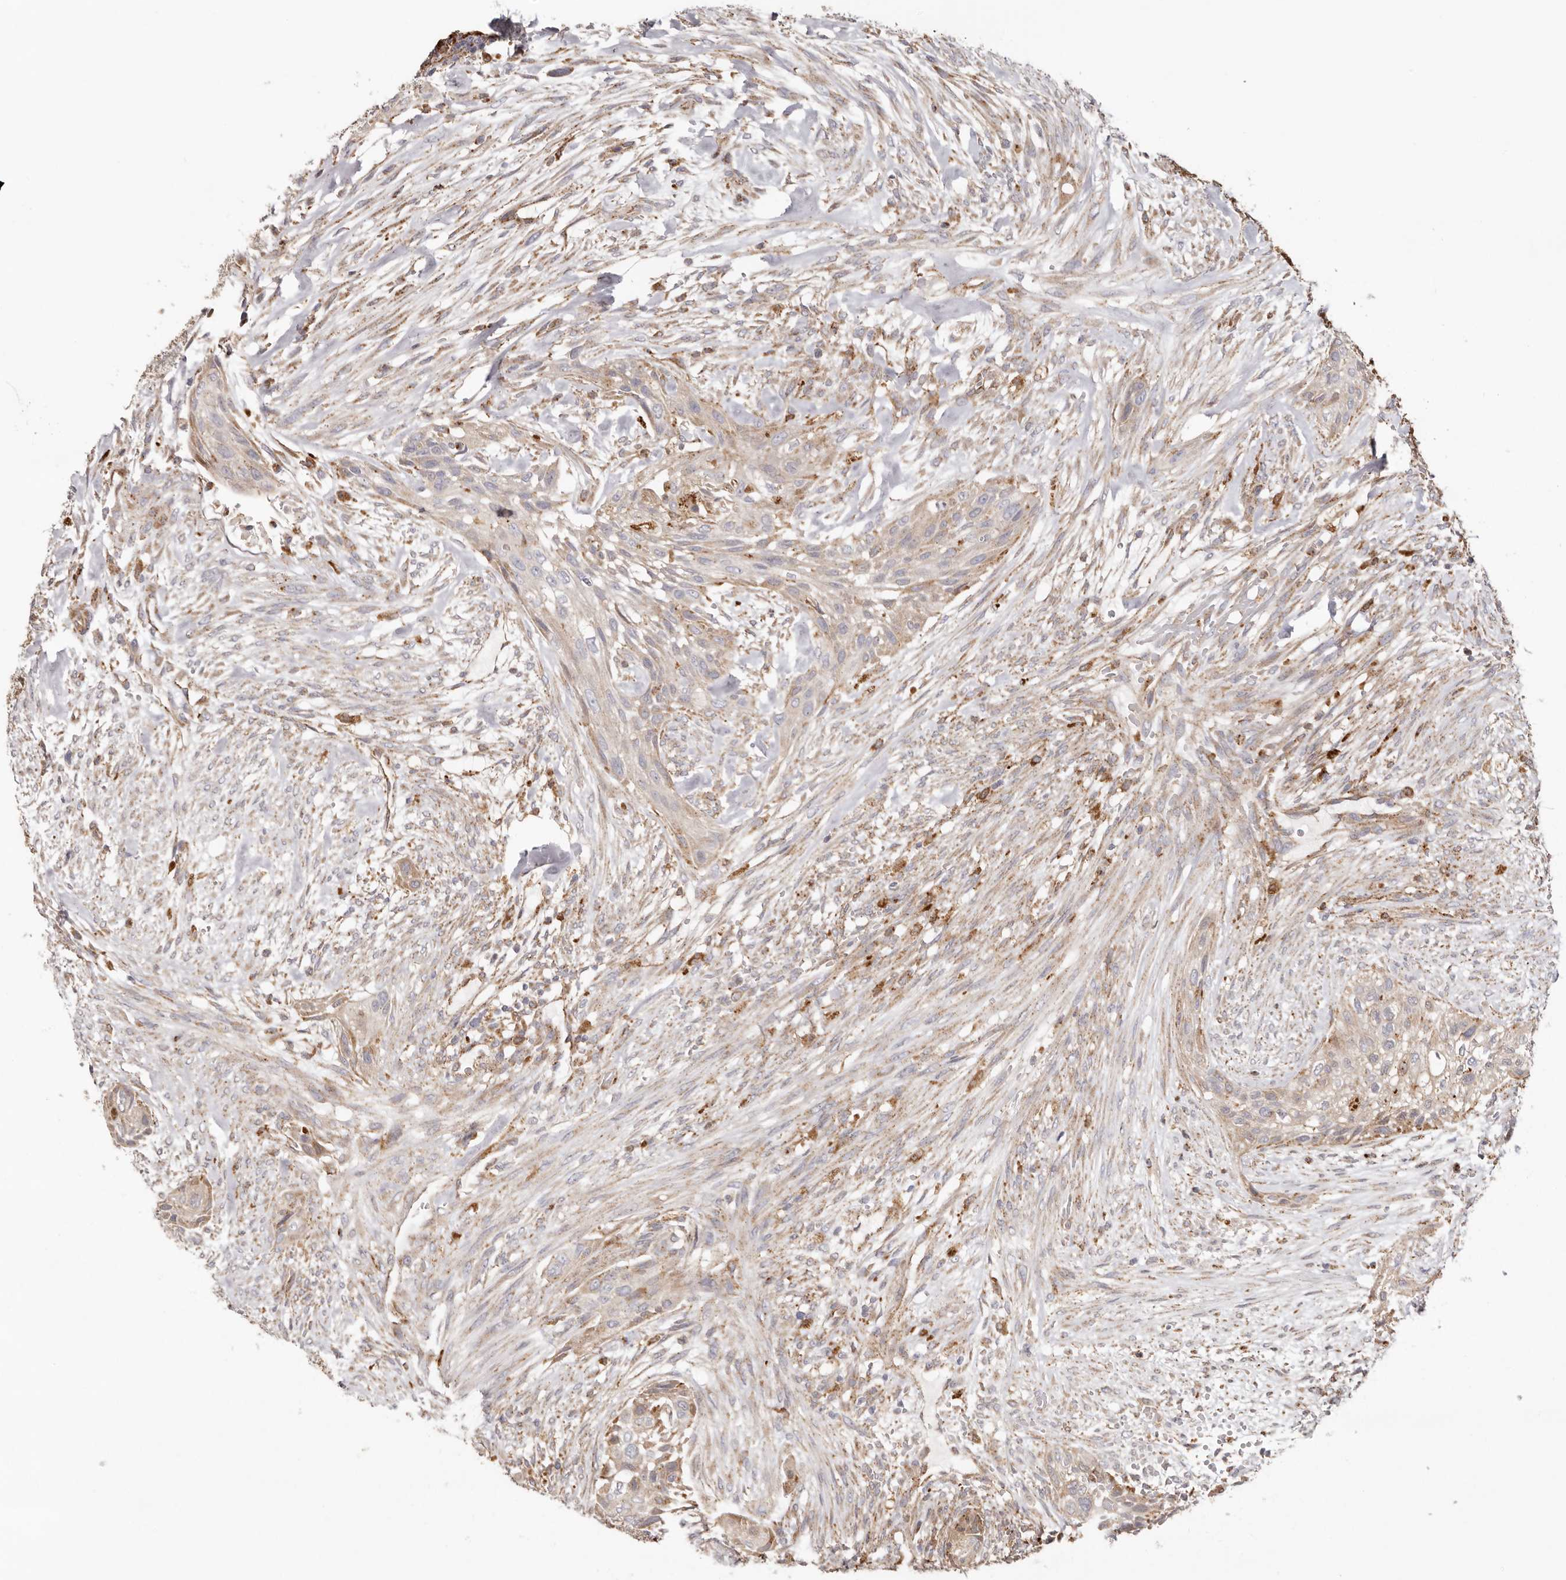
{"staining": {"intensity": "moderate", "quantity": "<25%", "location": "cytoplasmic/membranous"}, "tissue": "urothelial cancer", "cell_type": "Tumor cells", "image_type": "cancer", "snomed": [{"axis": "morphology", "description": "Urothelial carcinoma, High grade"}, {"axis": "topography", "description": "Urinary bladder"}], "caption": "Human urothelial cancer stained with a brown dye reveals moderate cytoplasmic/membranous positive positivity in approximately <25% of tumor cells.", "gene": "GRN", "patient": {"sex": "male", "age": 35}}